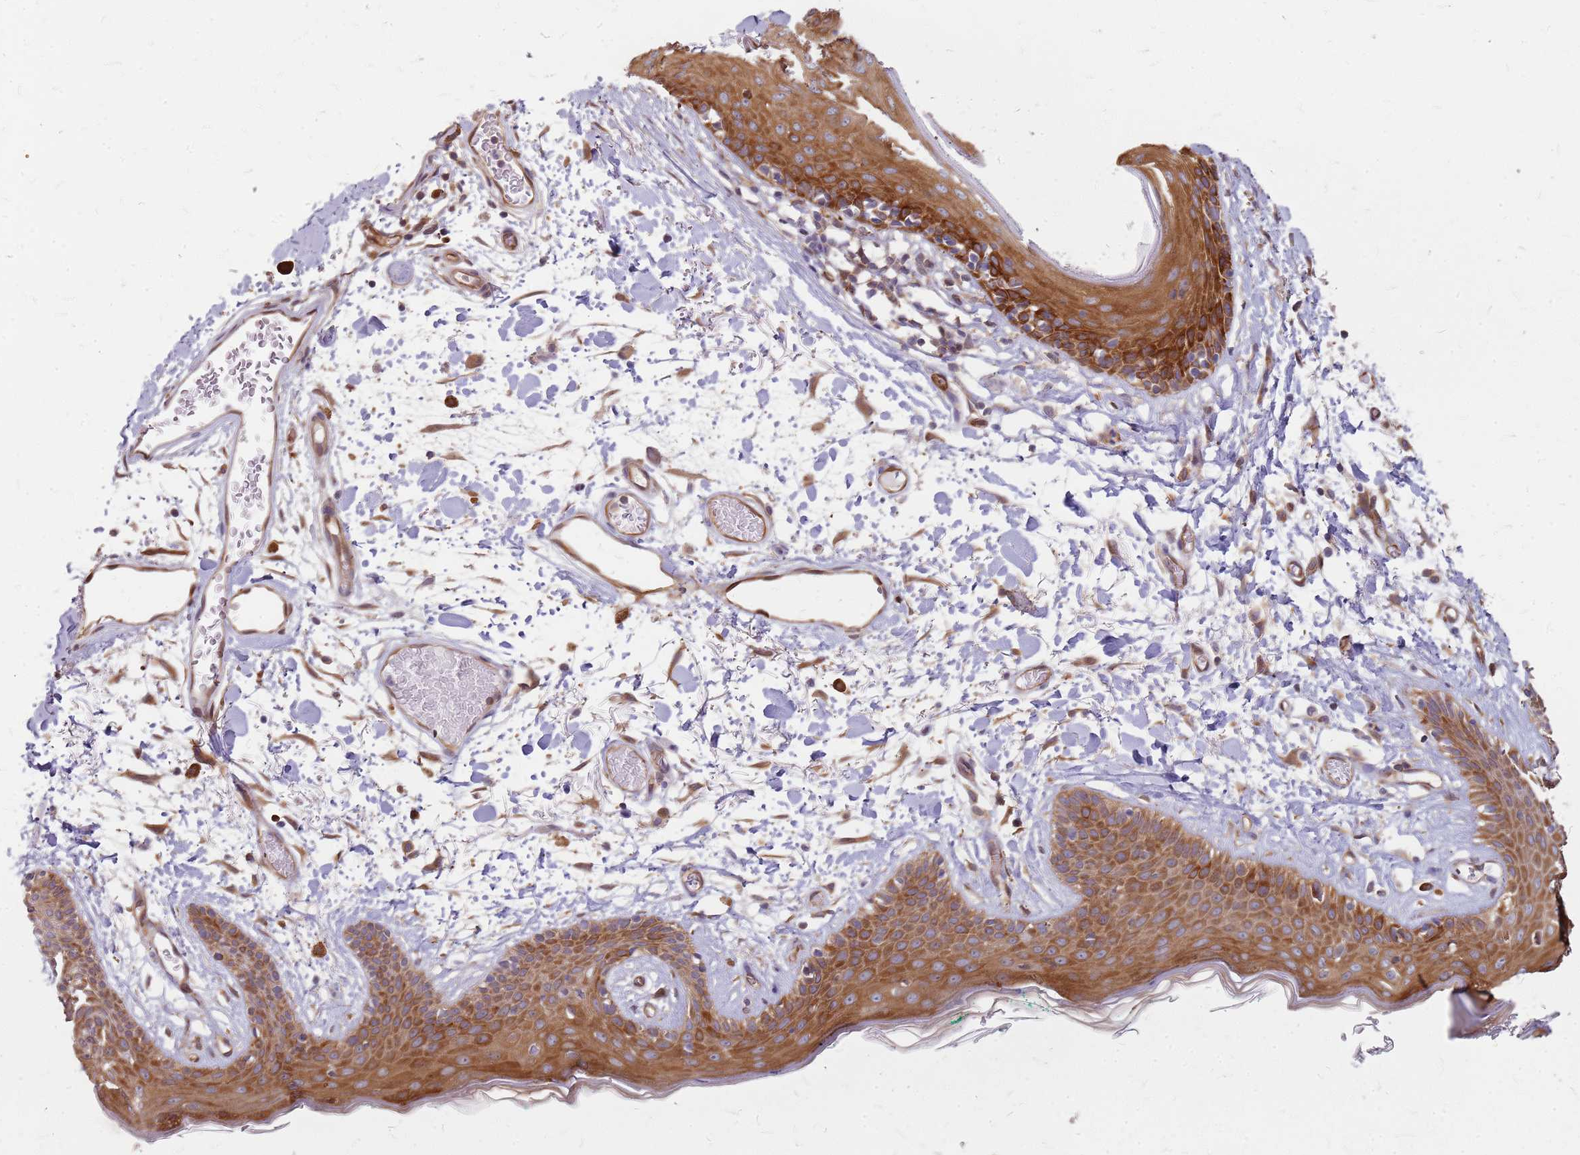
{"staining": {"intensity": "moderate", "quantity": ">75%", "location": "cytoplasmic/membranous"}, "tissue": "skin", "cell_type": "Fibroblasts", "image_type": "normal", "snomed": [{"axis": "morphology", "description": "Normal tissue, NOS"}, {"axis": "topography", "description": "Skin"}], "caption": "A medium amount of moderate cytoplasmic/membranous expression is appreciated in approximately >75% of fibroblasts in unremarkable skin.", "gene": "HDX", "patient": {"sex": "male", "age": 79}}